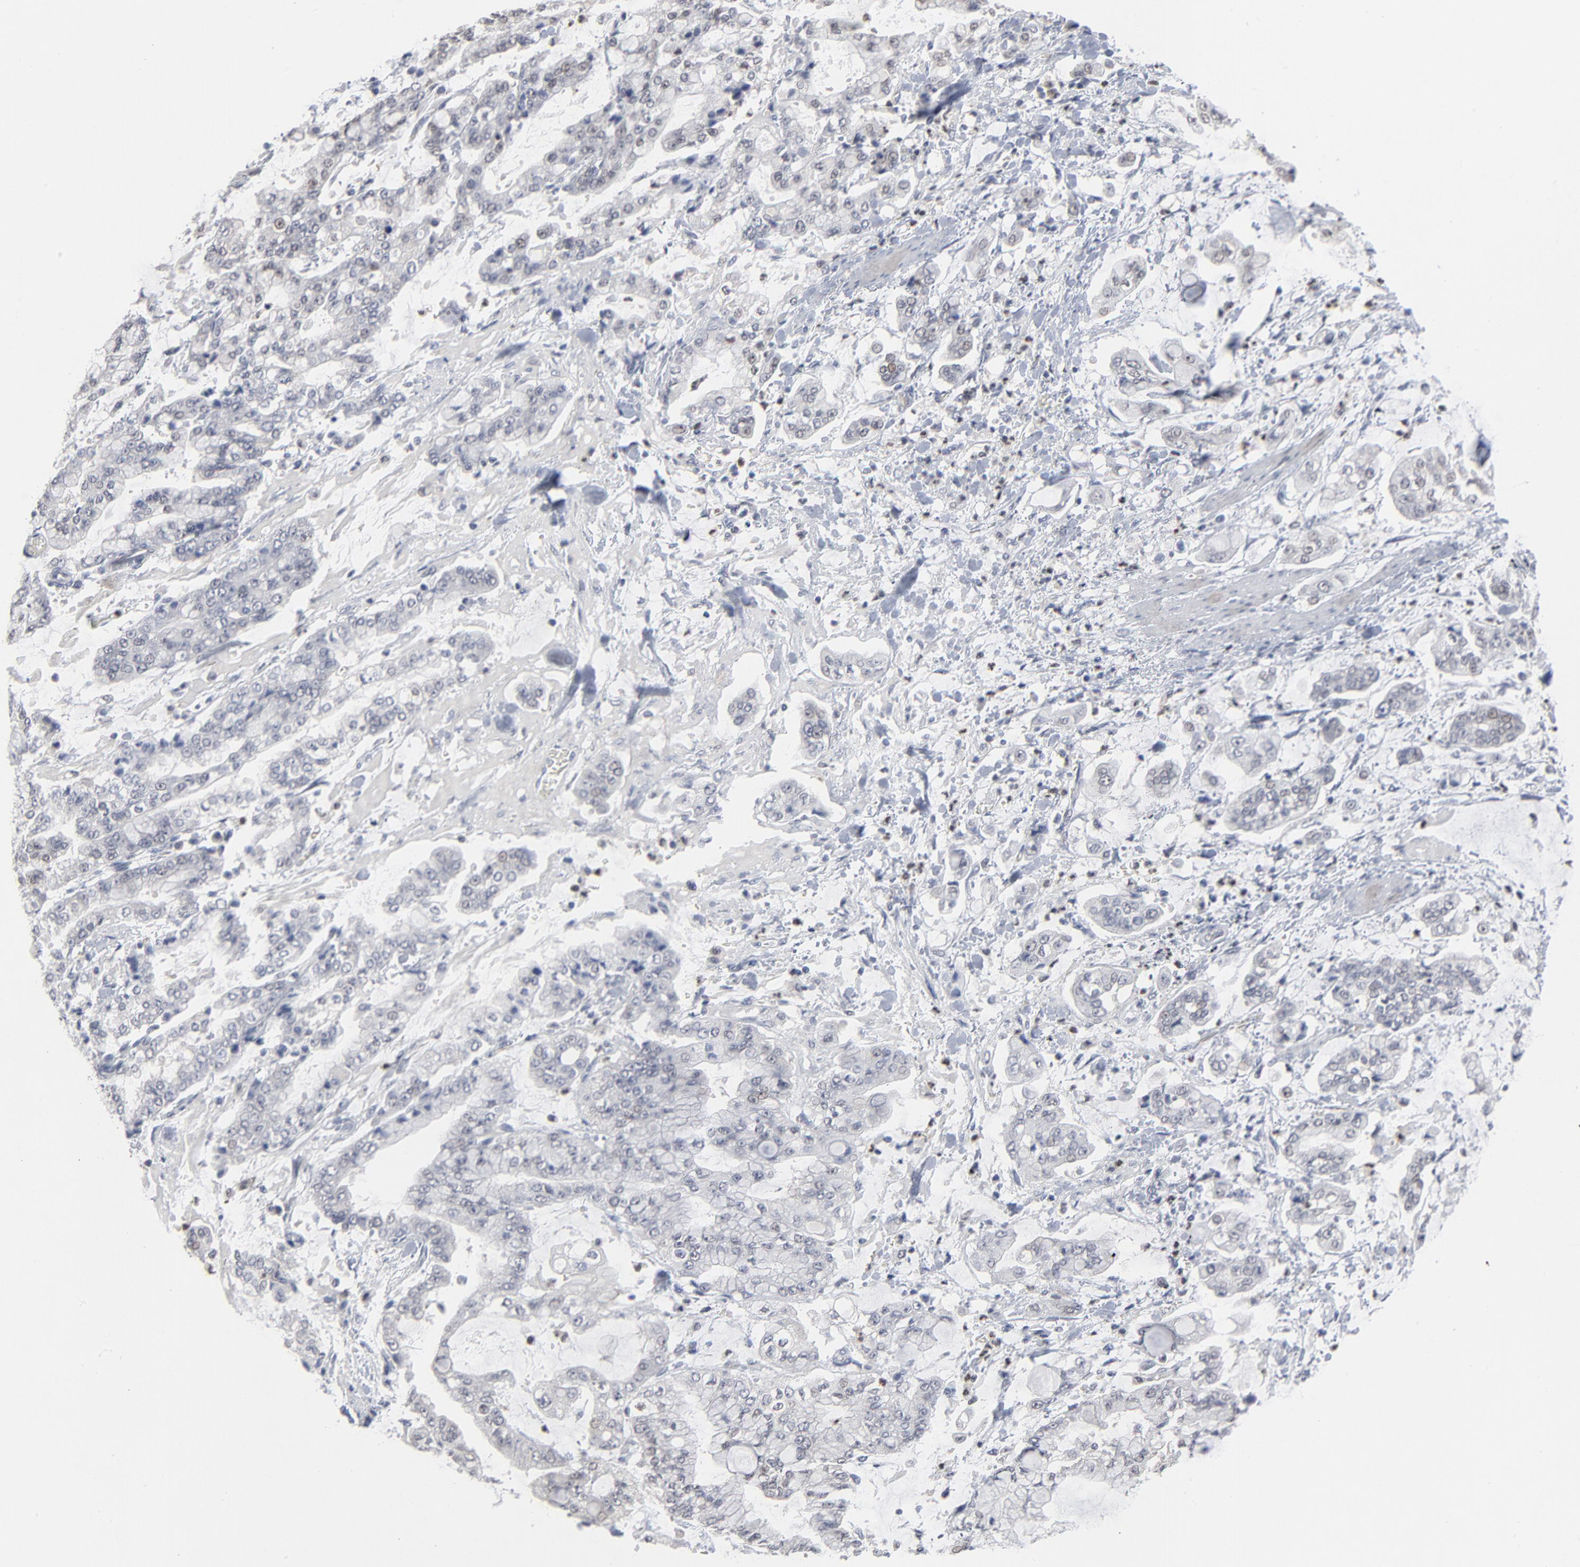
{"staining": {"intensity": "negative", "quantity": "none", "location": "none"}, "tissue": "stomach cancer", "cell_type": "Tumor cells", "image_type": "cancer", "snomed": [{"axis": "morphology", "description": "Normal tissue, NOS"}, {"axis": "morphology", "description": "Adenocarcinoma, NOS"}, {"axis": "topography", "description": "Stomach, upper"}, {"axis": "topography", "description": "Stomach"}], "caption": "DAB immunohistochemical staining of stomach cancer demonstrates no significant expression in tumor cells.", "gene": "FOXN2", "patient": {"sex": "male", "age": 76}}